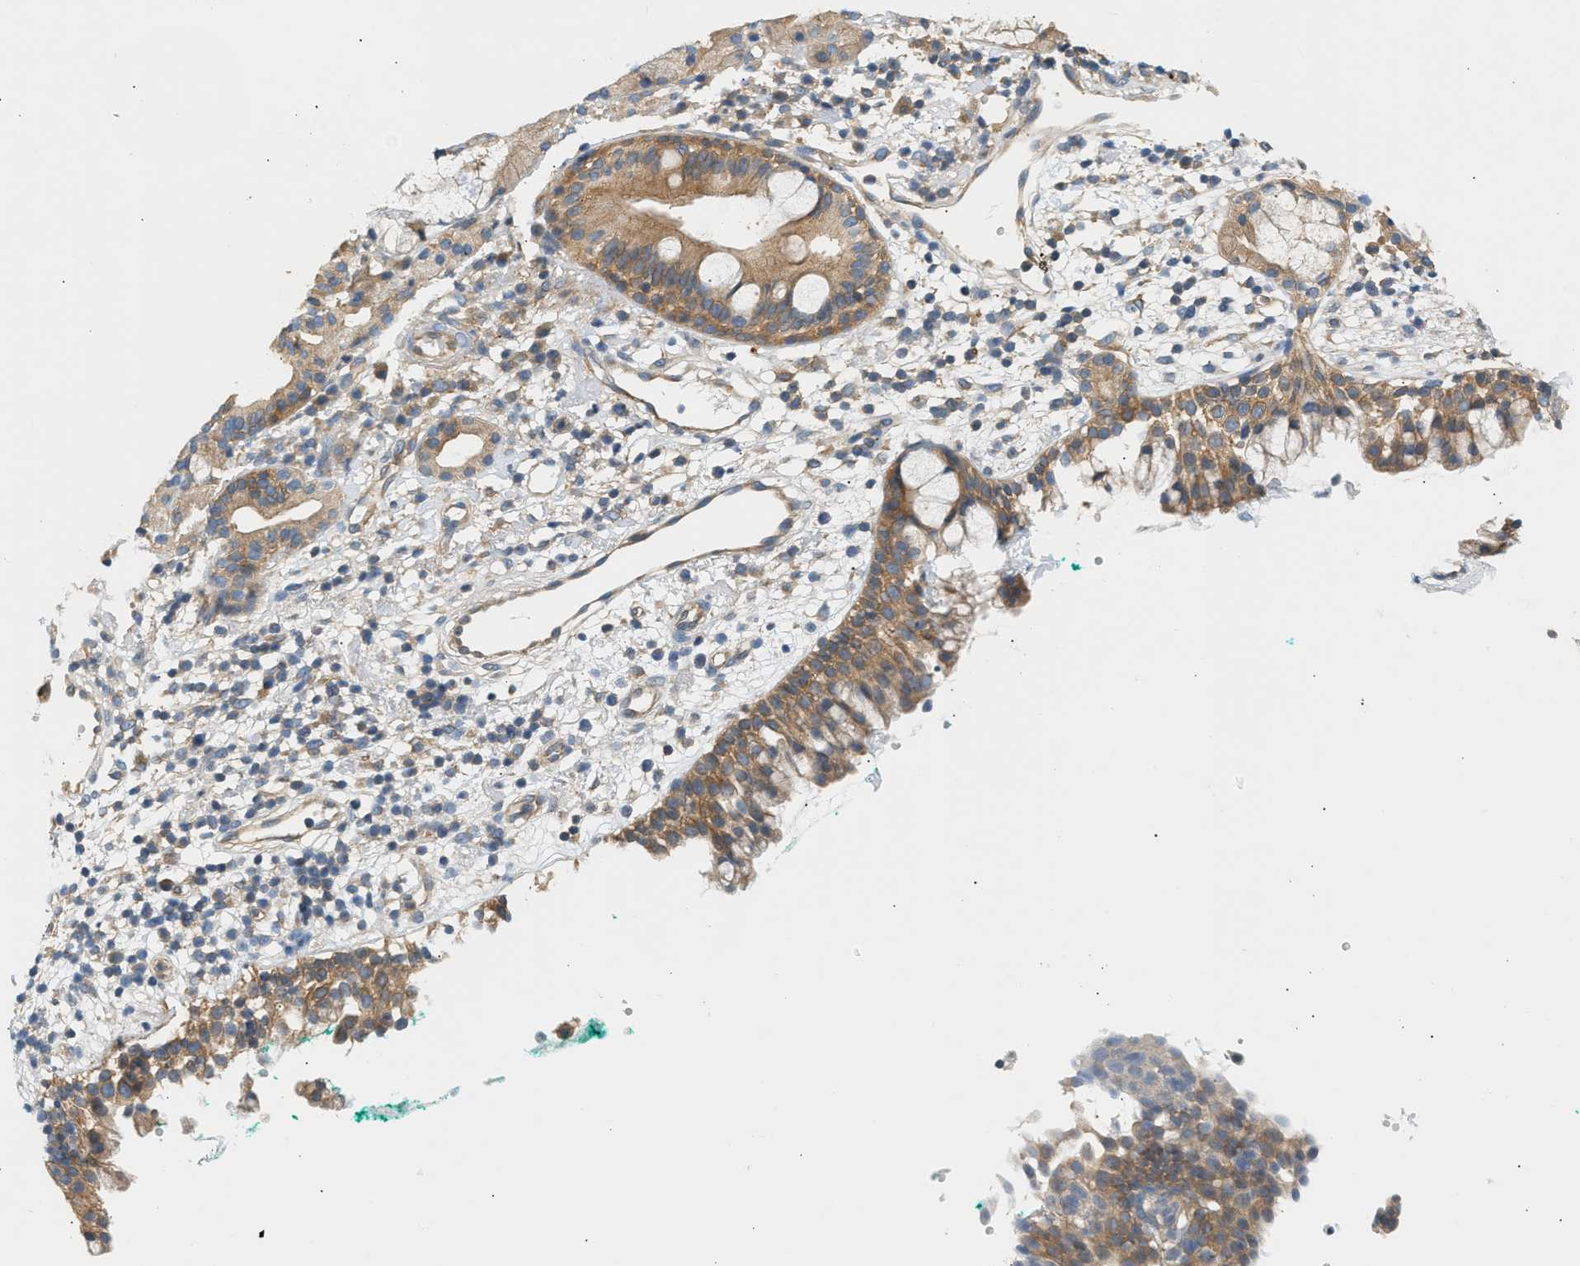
{"staining": {"intensity": "moderate", "quantity": ">75%", "location": "cytoplasmic/membranous"}, "tissue": "nasopharynx", "cell_type": "Respiratory epithelial cells", "image_type": "normal", "snomed": [{"axis": "morphology", "description": "Normal tissue, NOS"}, {"axis": "morphology", "description": "Basal cell carcinoma"}, {"axis": "topography", "description": "Cartilage tissue"}, {"axis": "topography", "description": "Nasopharynx"}, {"axis": "topography", "description": "Oral tissue"}], "caption": "IHC of benign nasopharynx exhibits medium levels of moderate cytoplasmic/membranous positivity in about >75% of respiratory epithelial cells. (Stains: DAB (3,3'-diaminobenzidine) in brown, nuclei in blue, Microscopy: brightfield microscopy at high magnification).", "gene": "PAFAH1B1", "patient": {"sex": "female", "age": 77}}